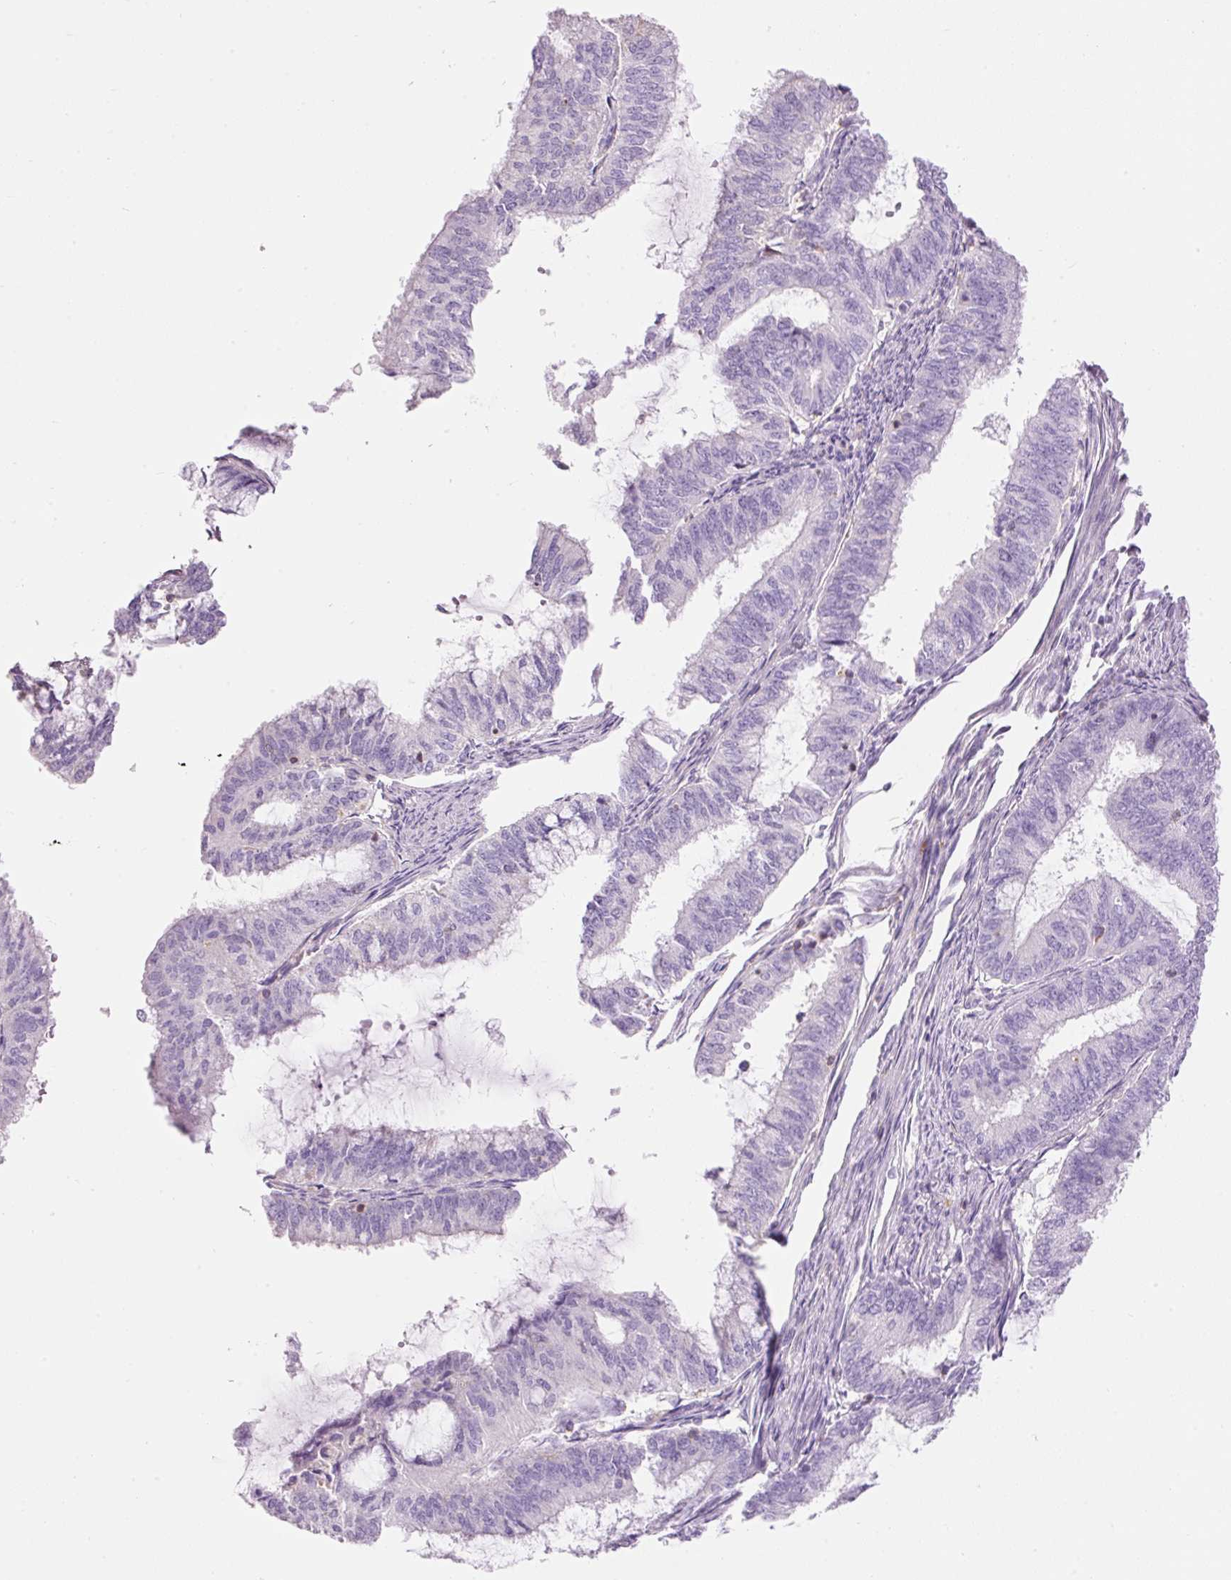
{"staining": {"intensity": "negative", "quantity": "none", "location": "none"}, "tissue": "endometrial cancer", "cell_type": "Tumor cells", "image_type": "cancer", "snomed": [{"axis": "morphology", "description": "Adenocarcinoma, NOS"}, {"axis": "topography", "description": "Endometrium"}], "caption": "Immunohistochemical staining of endometrial cancer displays no significant staining in tumor cells.", "gene": "DOK6", "patient": {"sex": "female", "age": 51}}